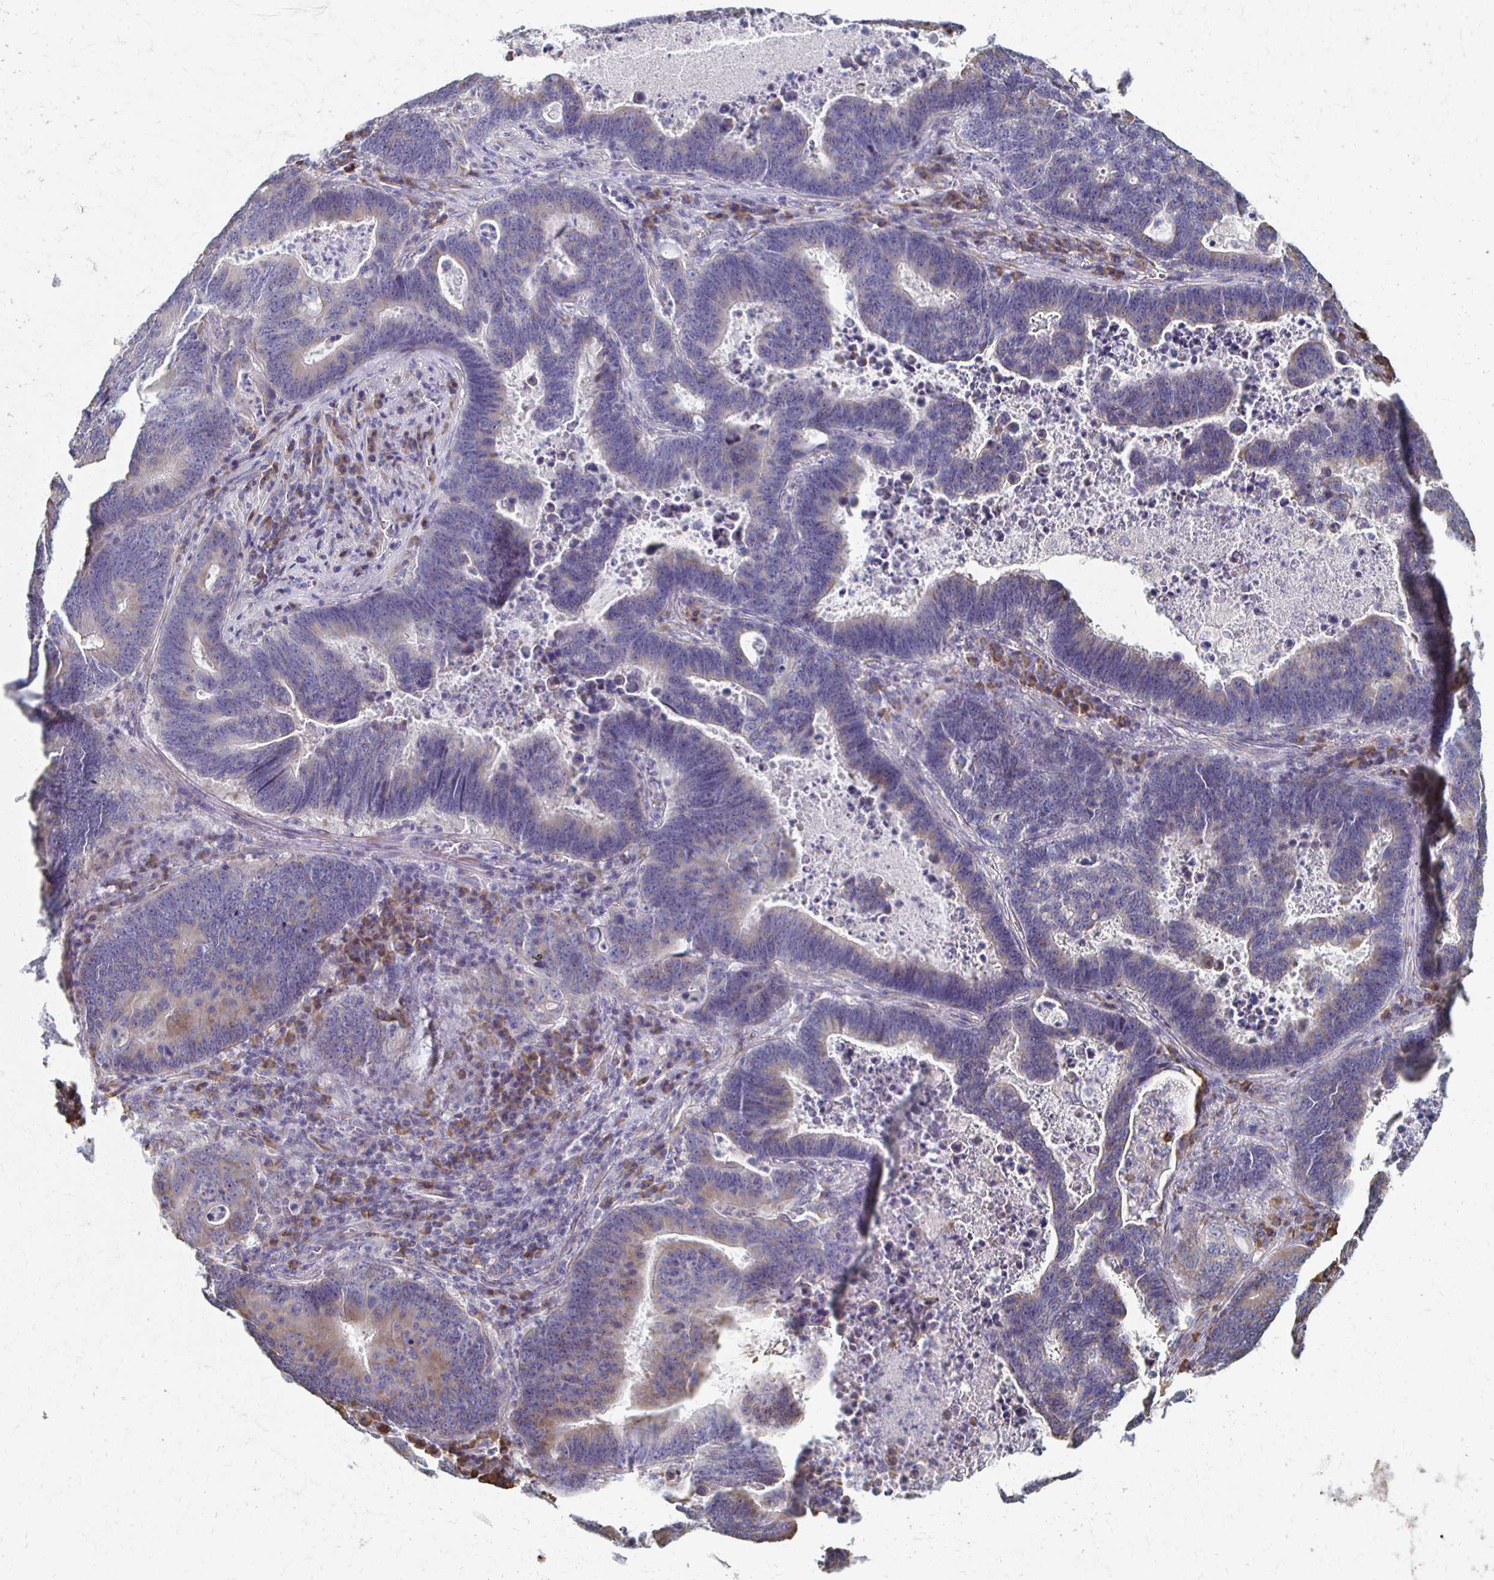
{"staining": {"intensity": "weak", "quantity": "<25%", "location": "cytoplasmic/membranous"}, "tissue": "lung cancer", "cell_type": "Tumor cells", "image_type": "cancer", "snomed": [{"axis": "morphology", "description": "Aneuploidy"}, {"axis": "morphology", "description": "Adenocarcinoma, NOS"}, {"axis": "morphology", "description": "Adenocarcinoma primary or metastatic"}, {"axis": "topography", "description": "Lung"}], "caption": "The immunohistochemistry (IHC) histopathology image has no significant expression in tumor cells of lung adenocarcinoma primary or metastatic tissue.", "gene": "ATP1A3", "patient": {"sex": "female", "age": 75}}